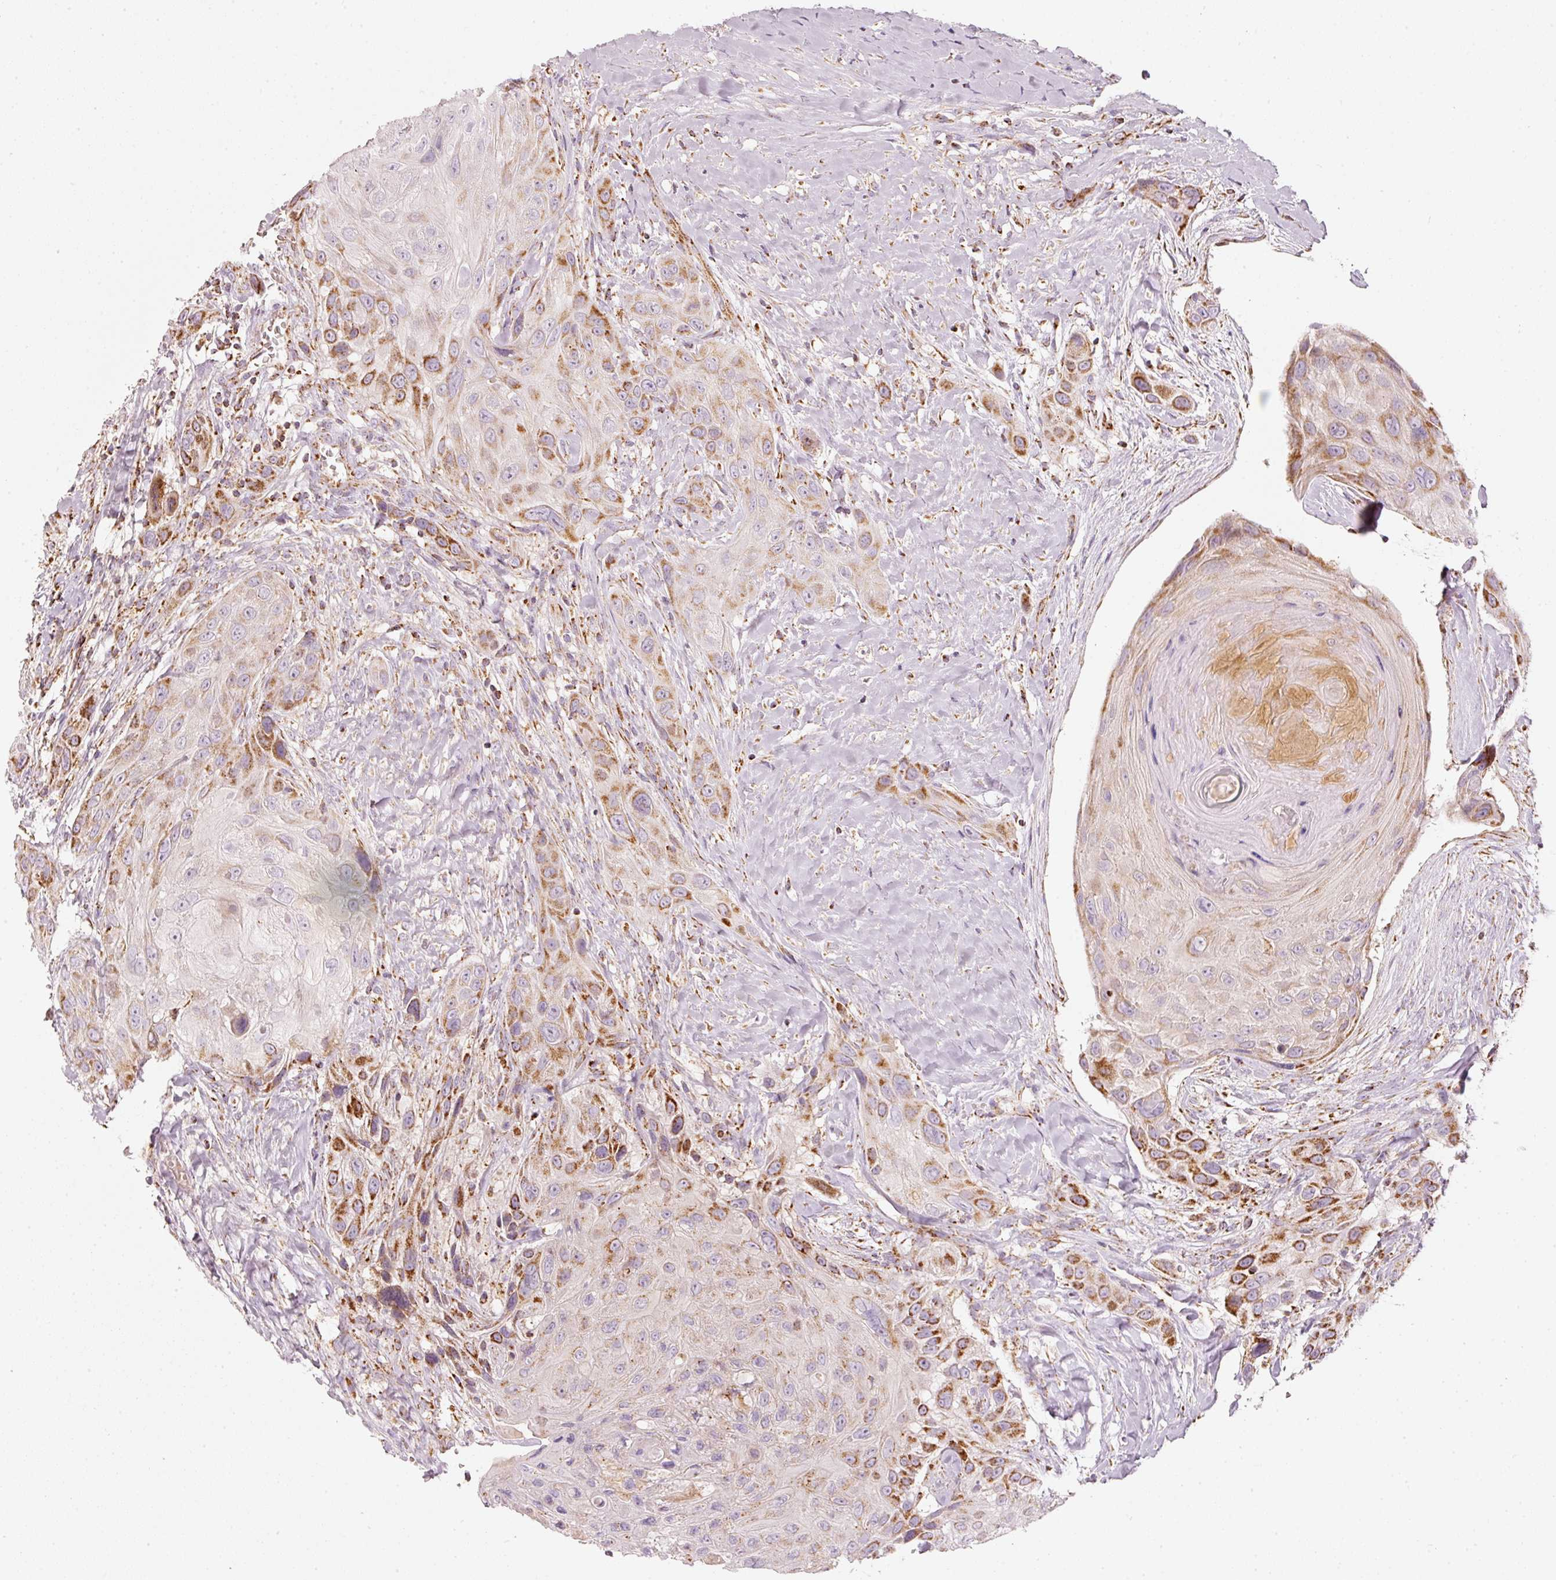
{"staining": {"intensity": "moderate", "quantity": "25%-75%", "location": "cytoplasmic/membranous"}, "tissue": "head and neck cancer", "cell_type": "Tumor cells", "image_type": "cancer", "snomed": [{"axis": "morphology", "description": "Squamous cell carcinoma, NOS"}, {"axis": "topography", "description": "Head-Neck"}], "caption": "Protein staining by IHC reveals moderate cytoplasmic/membranous expression in about 25%-75% of tumor cells in head and neck cancer.", "gene": "C17orf98", "patient": {"sex": "male", "age": 81}}